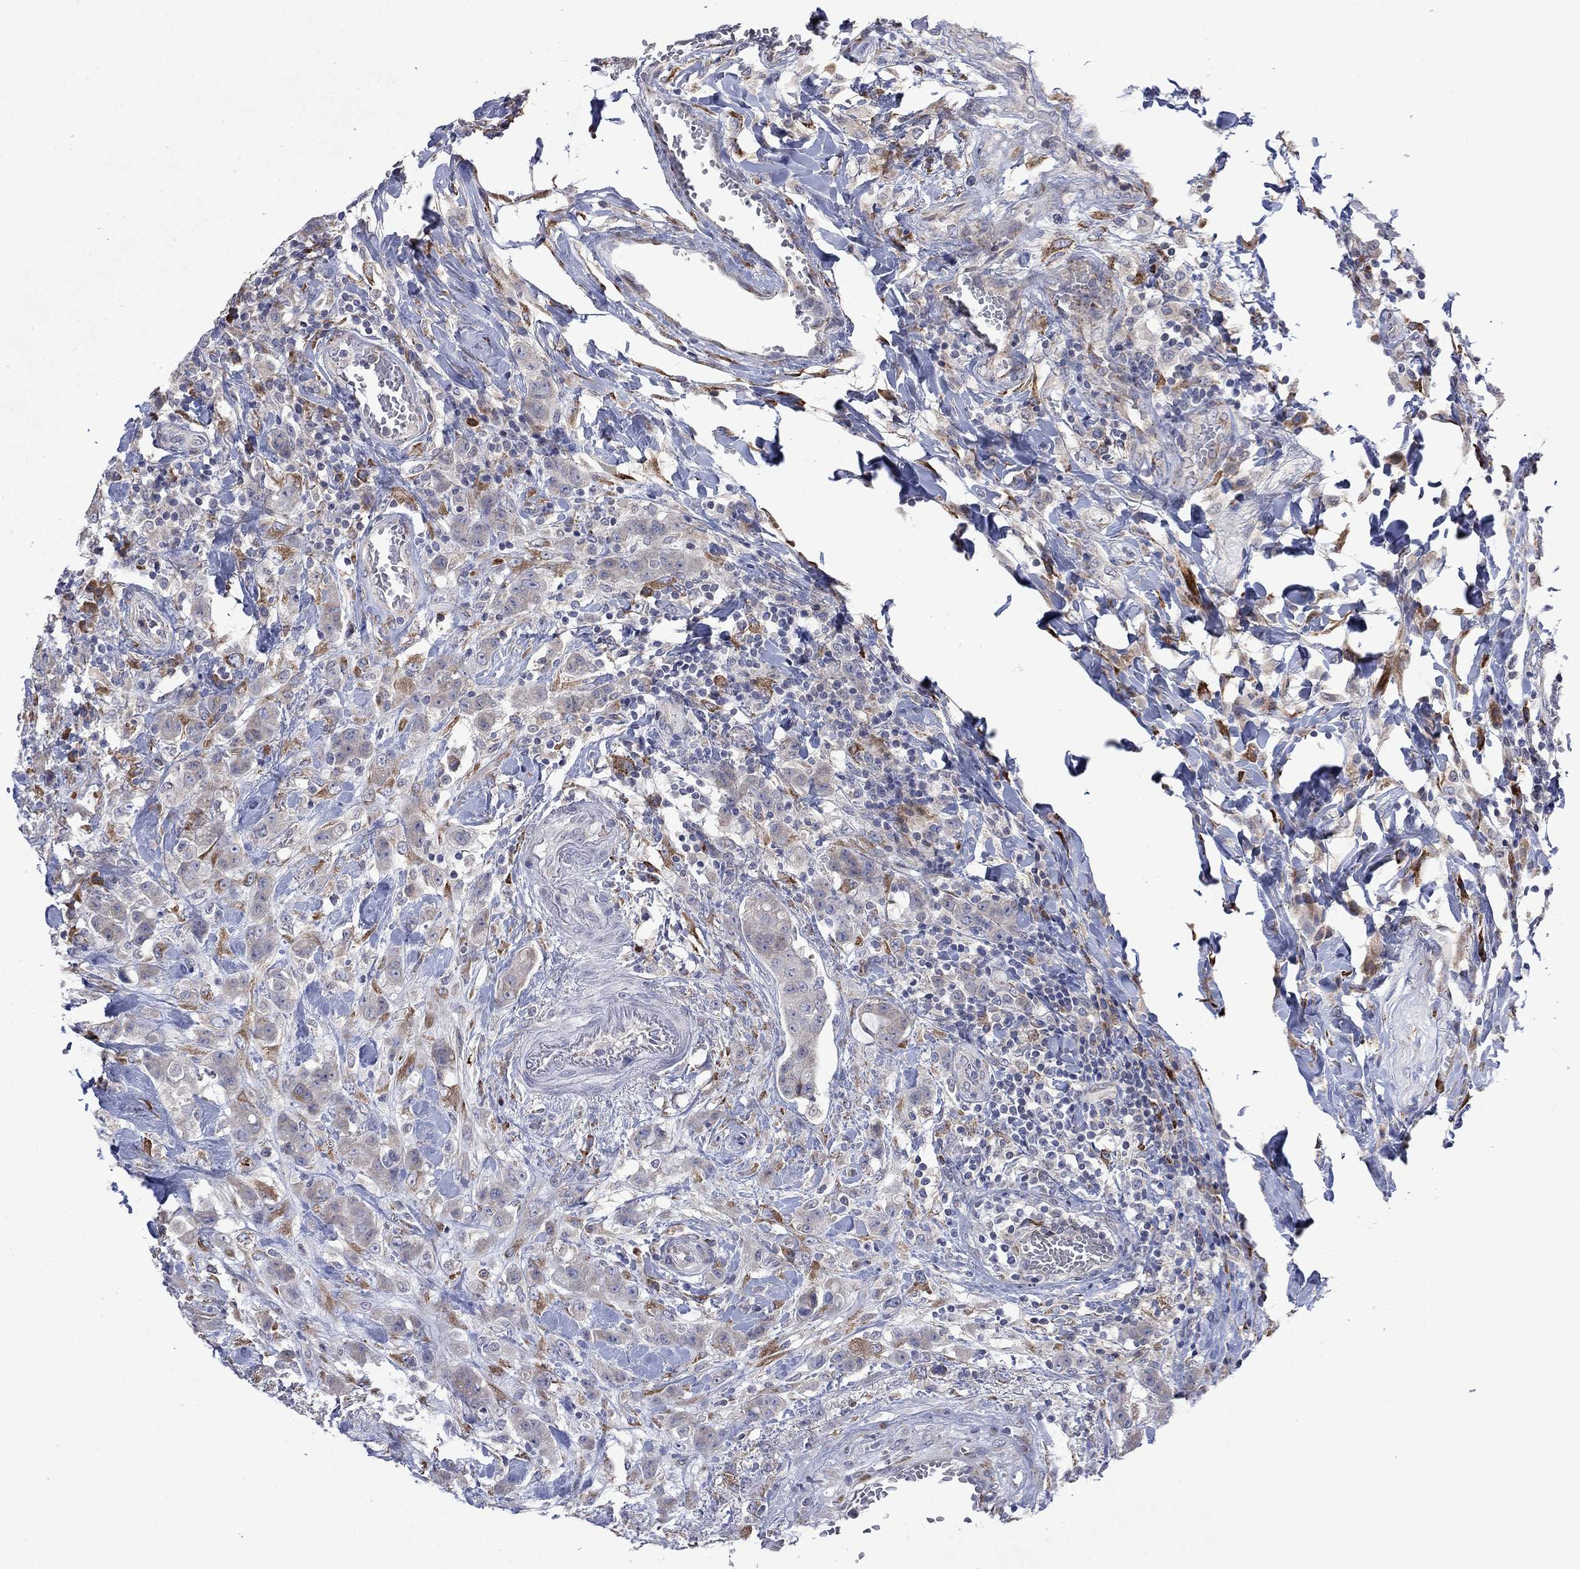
{"staining": {"intensity": "strong", "quantity": "<25%", "location": "cytoplasmic/membranous"}, "tissue": "colorectal cancer", "cell_type": "Tumor cells", "image_type": "cancer", "snomed": [{"axis": "morphology", "description": "Adenocarcinoma, NOS"}, {"axis": "topography", "description": "Colon"}], "caption": "Human adenocarcinoma (colorectal) stained with a brown dye demonstrates strong cytoplasmic/membranous positive staining in about <25% of tumor cells.", "gene": "TMEM97", "patient": {"sex": "female", "age": 48}}